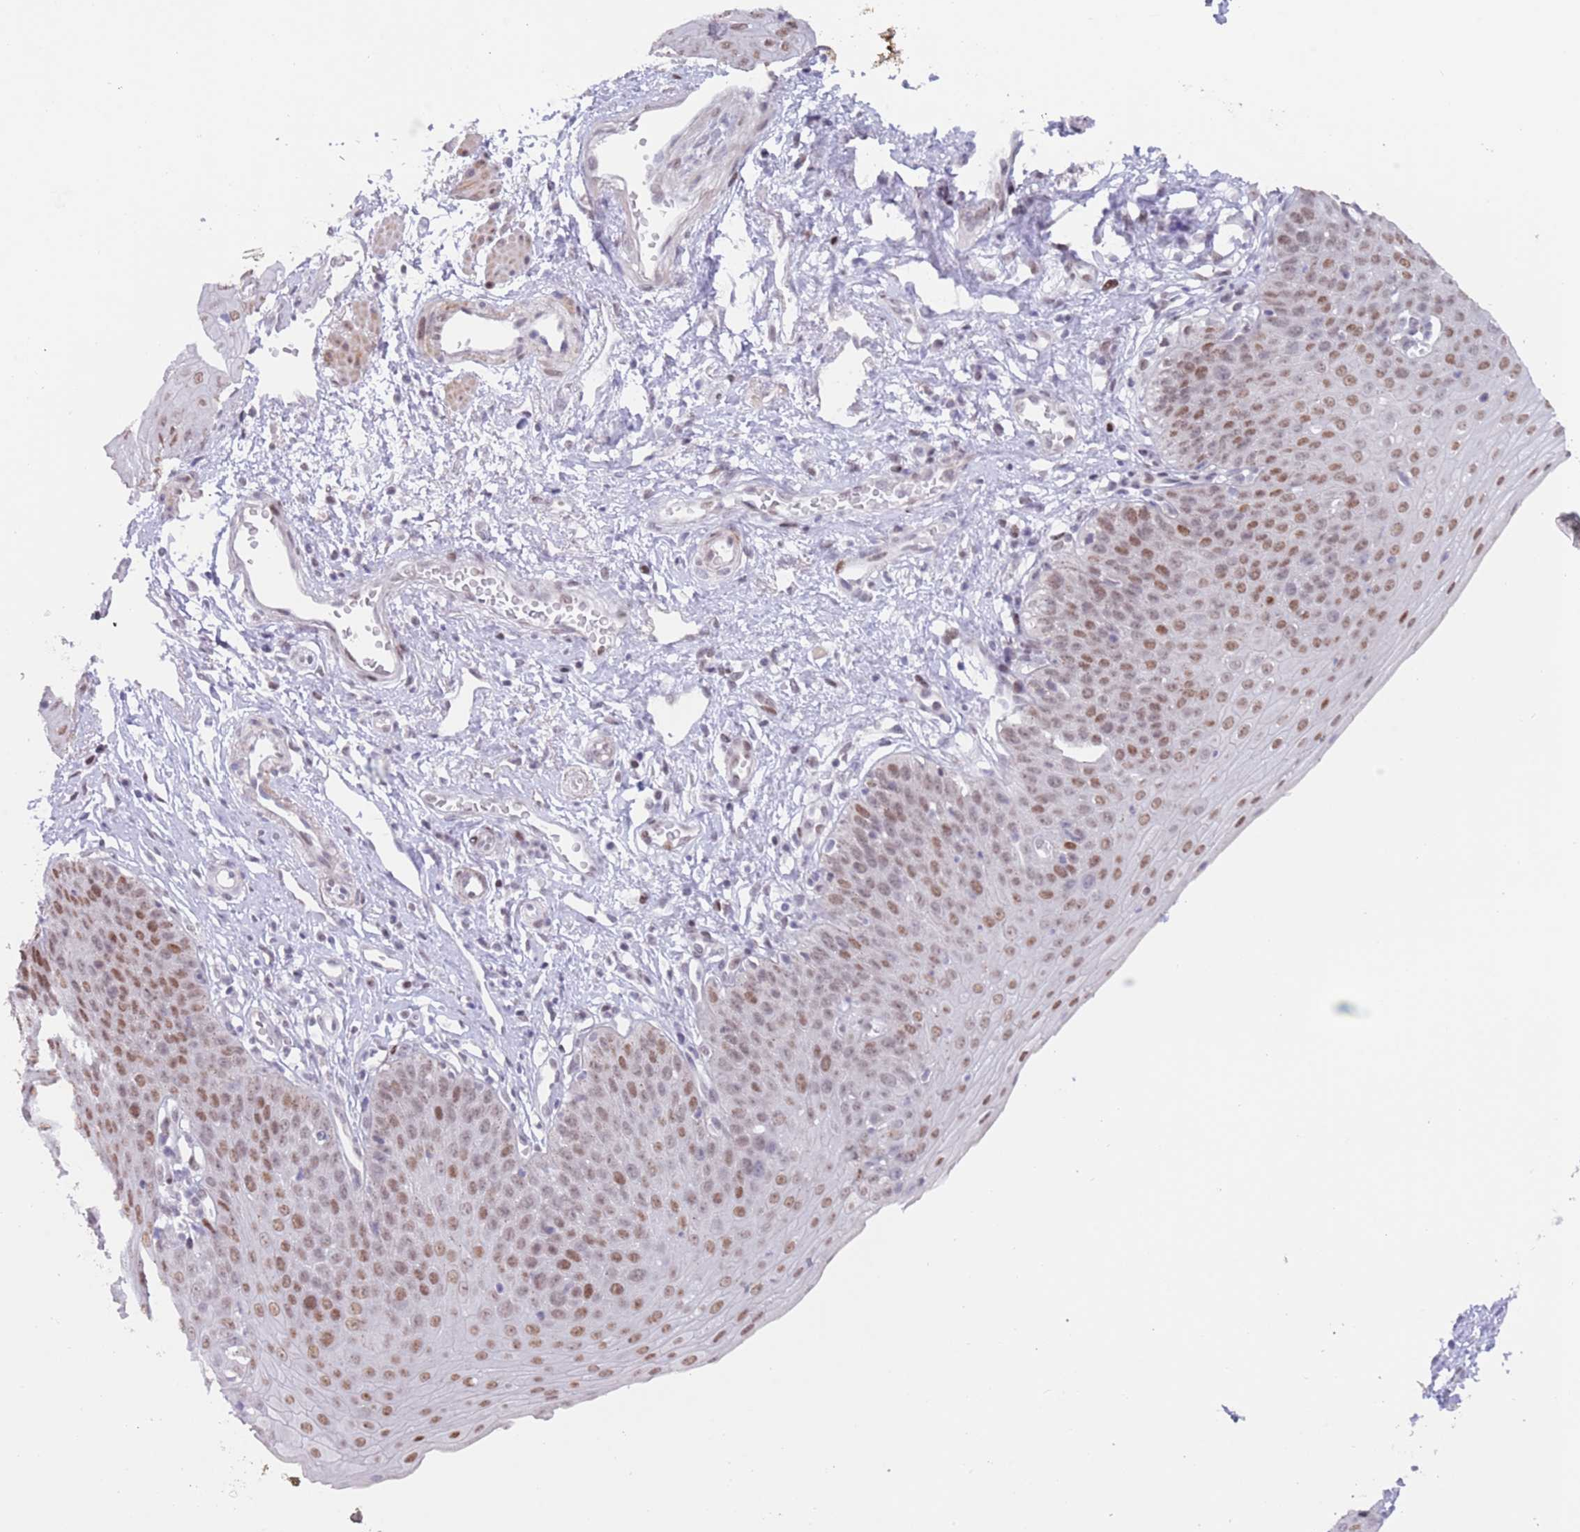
{"staining": {"intensity": "moderate", "quantity": ">75%", "location": "nuclear"}, "tissue": "esophagus", "cell_type": "Squamous epithelial cells", "image_type": "normal", "snomed": [{"axis": "morphology", "description": "Normal tissue, NOS"}, {"axis": "topography", "description": "Esophagus"}], "caption": "Moderate nuclear expression is appreciated in about >75% of squamous epithelial cells in benign esophagus. The protein is shown in brown color, while the nuclei are stained blue.", "gene": "ZNF382", "patient": {"sex": "male", "age": 71}}